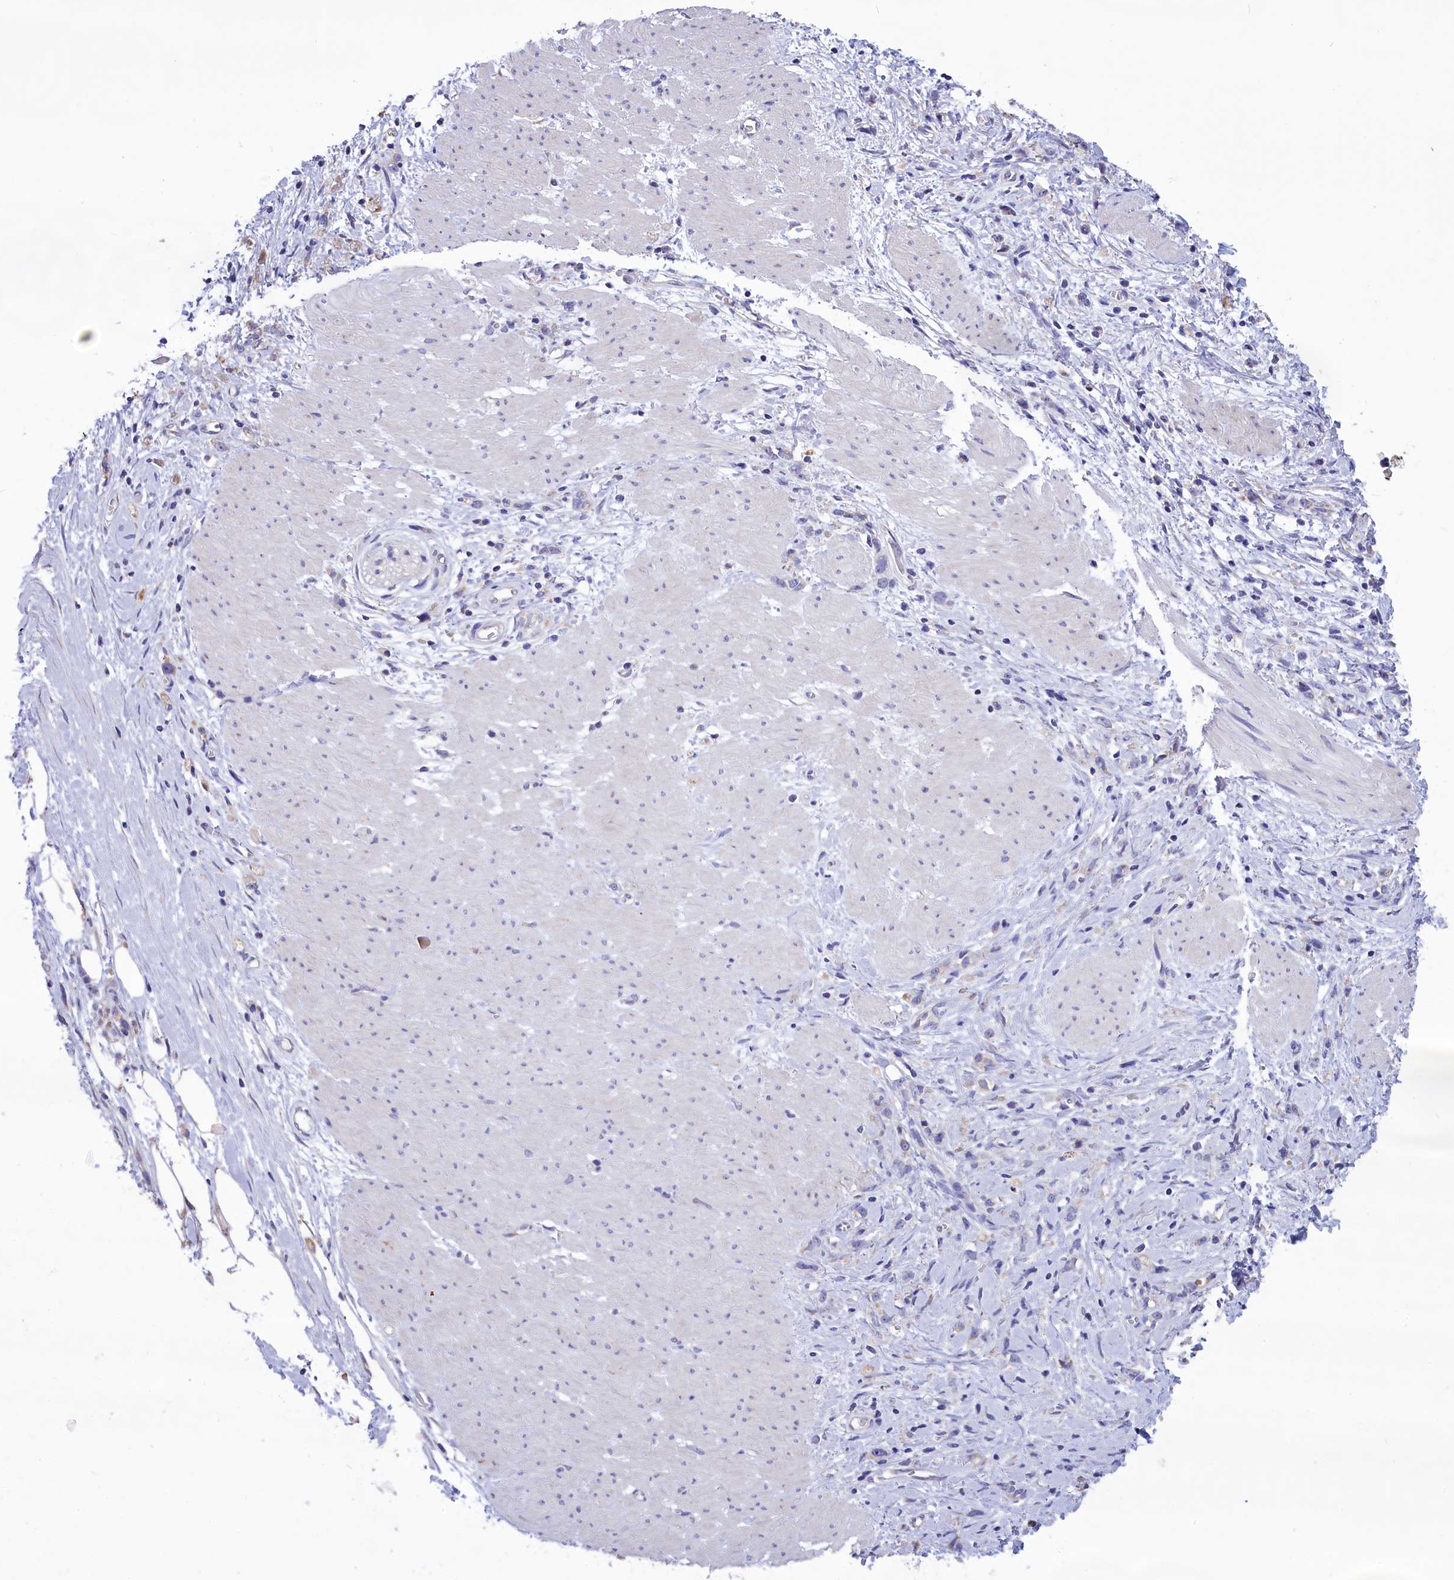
{"staining": {"intensity": "negative", "quantity": "none", "location": "none"}, "tissue": "stomach cancer", "cell_type": "Tumor cells", "image_type": "cancer", "snomed": [{"axis": "morphology", "description": "Adenocarcinoma, NOS"}, {"axis": "topography", "description": "Stomach"}], "caption": "Photomicrograph shows no protein expression in tumor cells of stomach adenocarcinoma tissue. (DAB (3,3'-diaminobenzidine) immunohistochemistry (IHC) visualized using brightfield microscopy, high magnification).", "gene": "CYP2U1", "patient": {"sex": "female", "age": 76}}